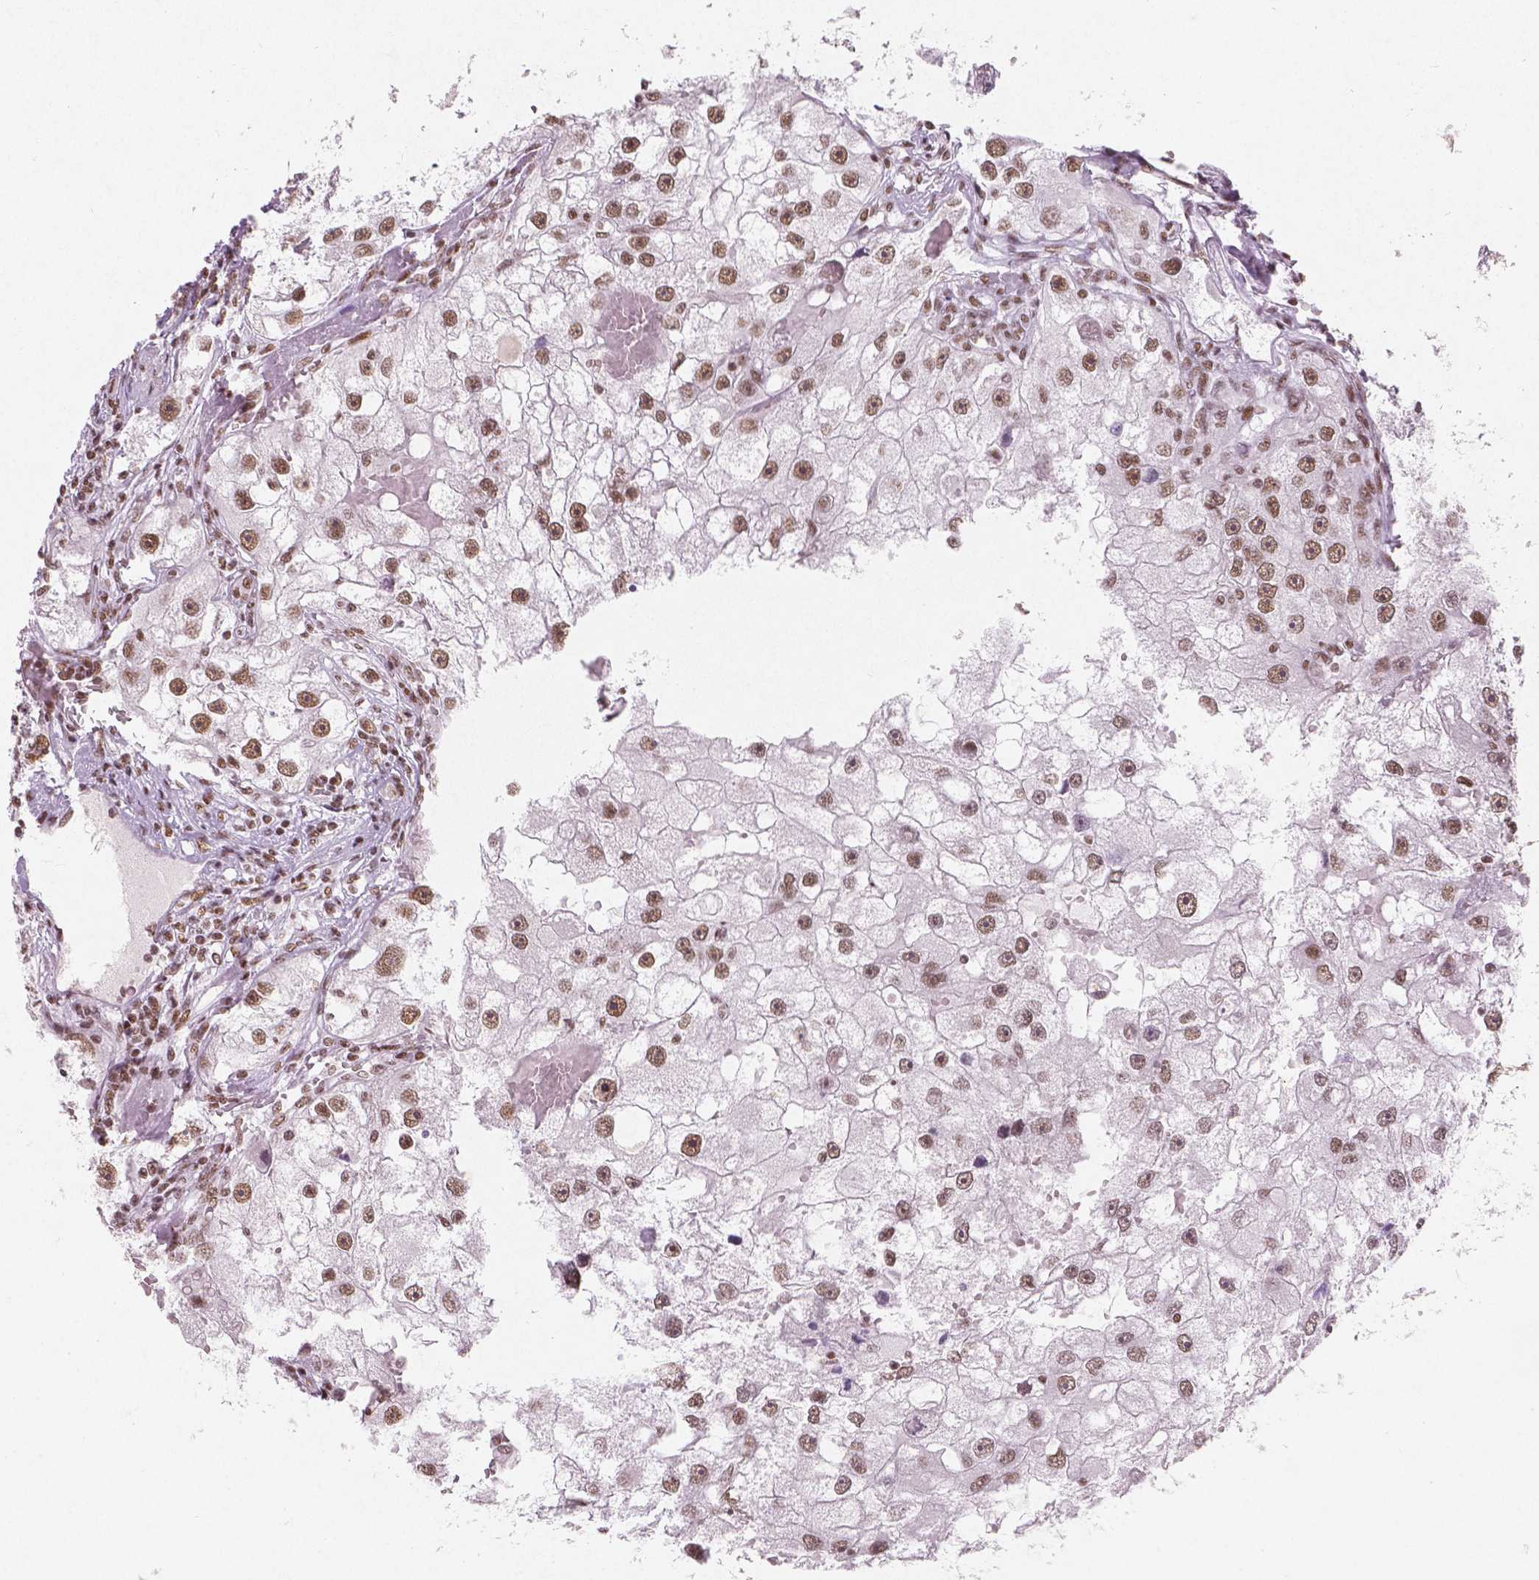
{"staining": {"intensity": "moderate", "quantity": ">75%", "location": "nuclear"}, "tissue": "renal cancer", "cell_type": "Tumor cells", "image_type": "cancer", "snomed": [{"axis": "morphology", "description": "Adenocarcinoma, NOS"}, {"axis": "topography", "description": "Kidney"}], "caption": "Tumor cells display moderate nuclear expression in approximately >75% of cells in adenocarcinoma (renal). Nuclei are stained in blue.", "gene": "BRD4", "patient": {"sex": "male", "age": 63}}